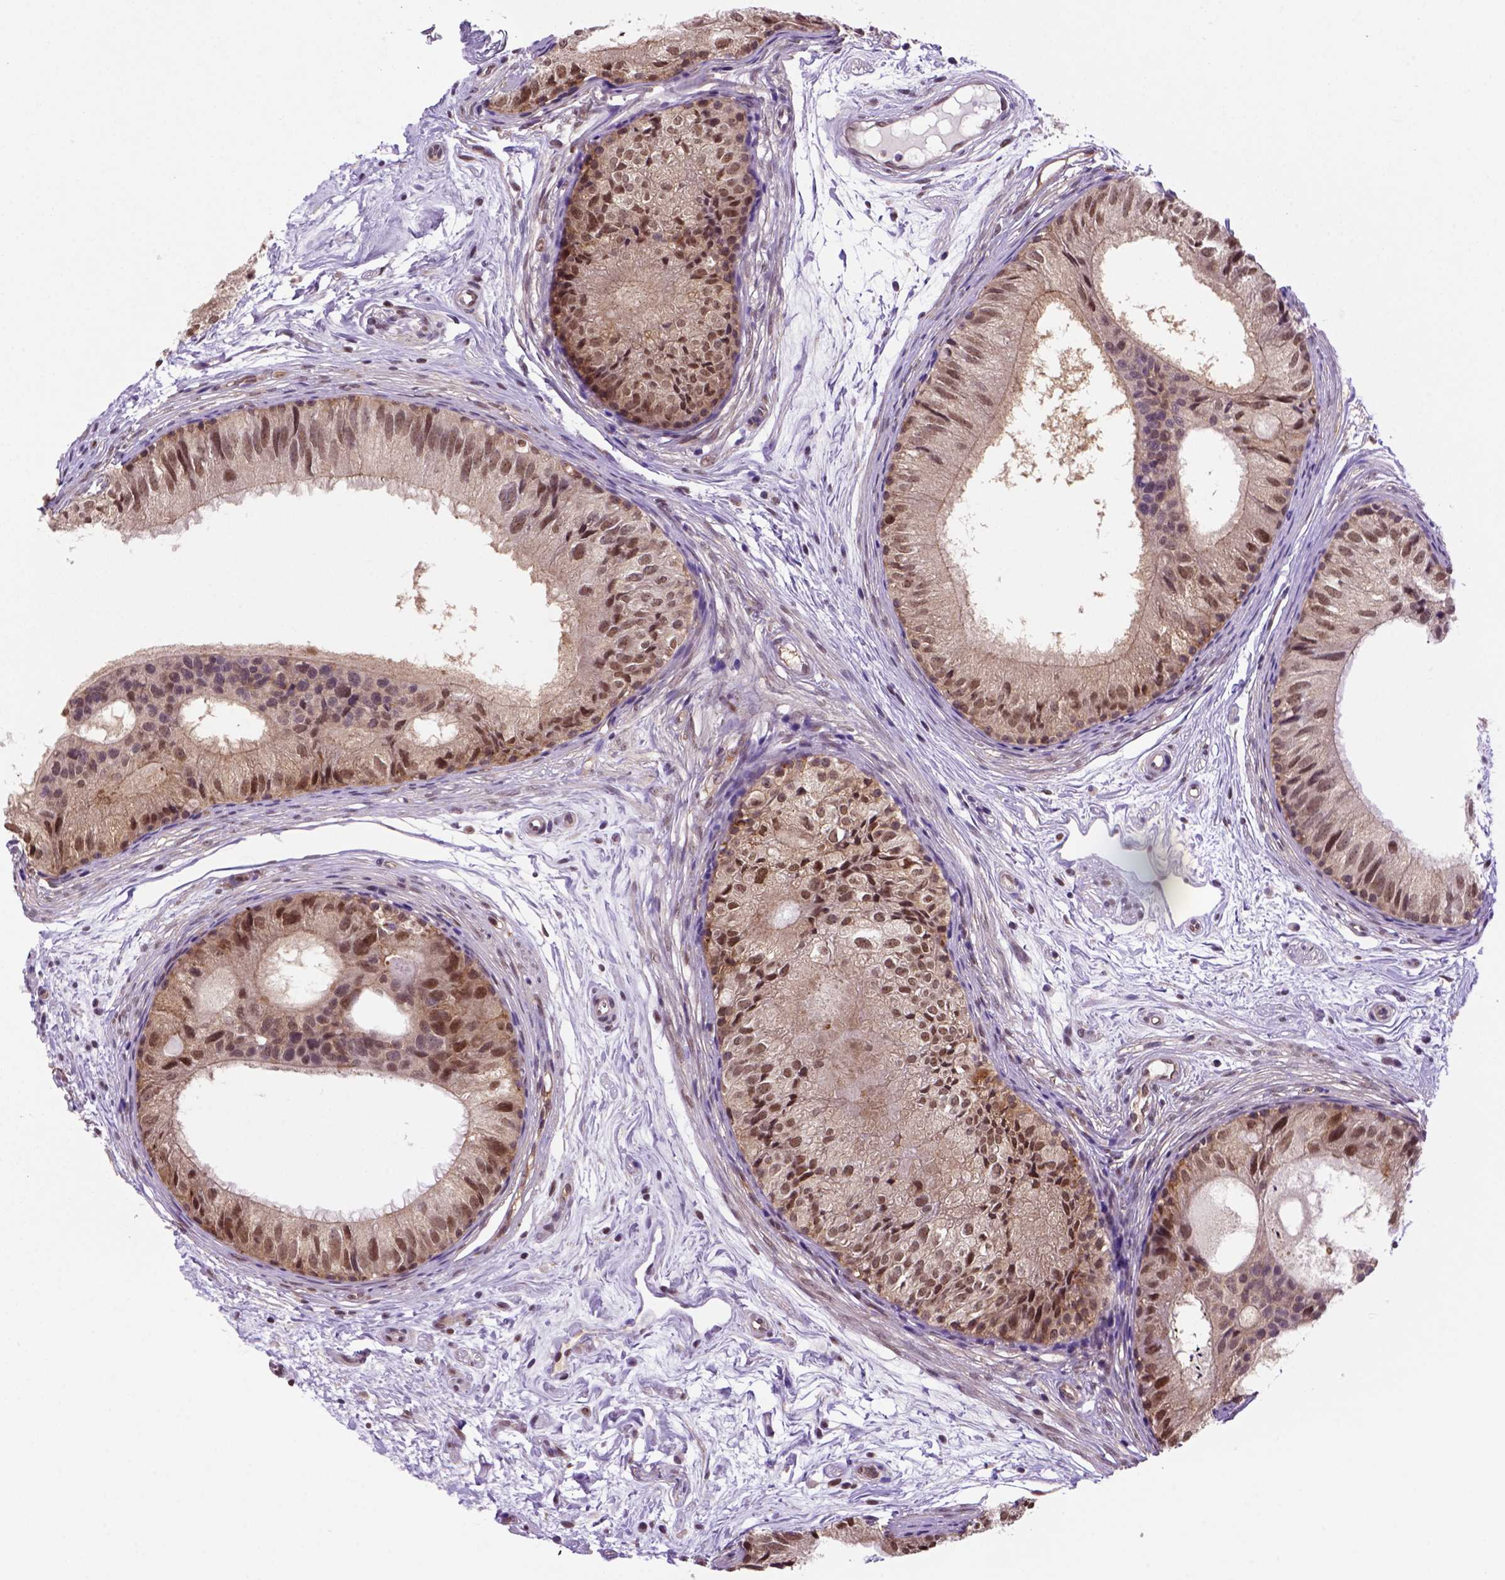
{"staining": {"intensity": "moderate", "quantity": ">75%", "location": "cytoplasmic/membranous,nuclear"}, "tissue": "epididymis", "cell_type": "Glandular cells", "image_type": "normal", "snomed": [{"axis": "morphology", "description": "Normal tissue, NOS"}, {"axis": "topography", "description": "Epididymis"}], "caption": "Immunohistochemical staining of normal epididymis displays >75% levels of moderate cytoplasmic/membranous,nuclear protein positivity in approximately >75% of glandular cells.", "gene": "PSMC2", "patient": {"sex": "male", "age": 25}}